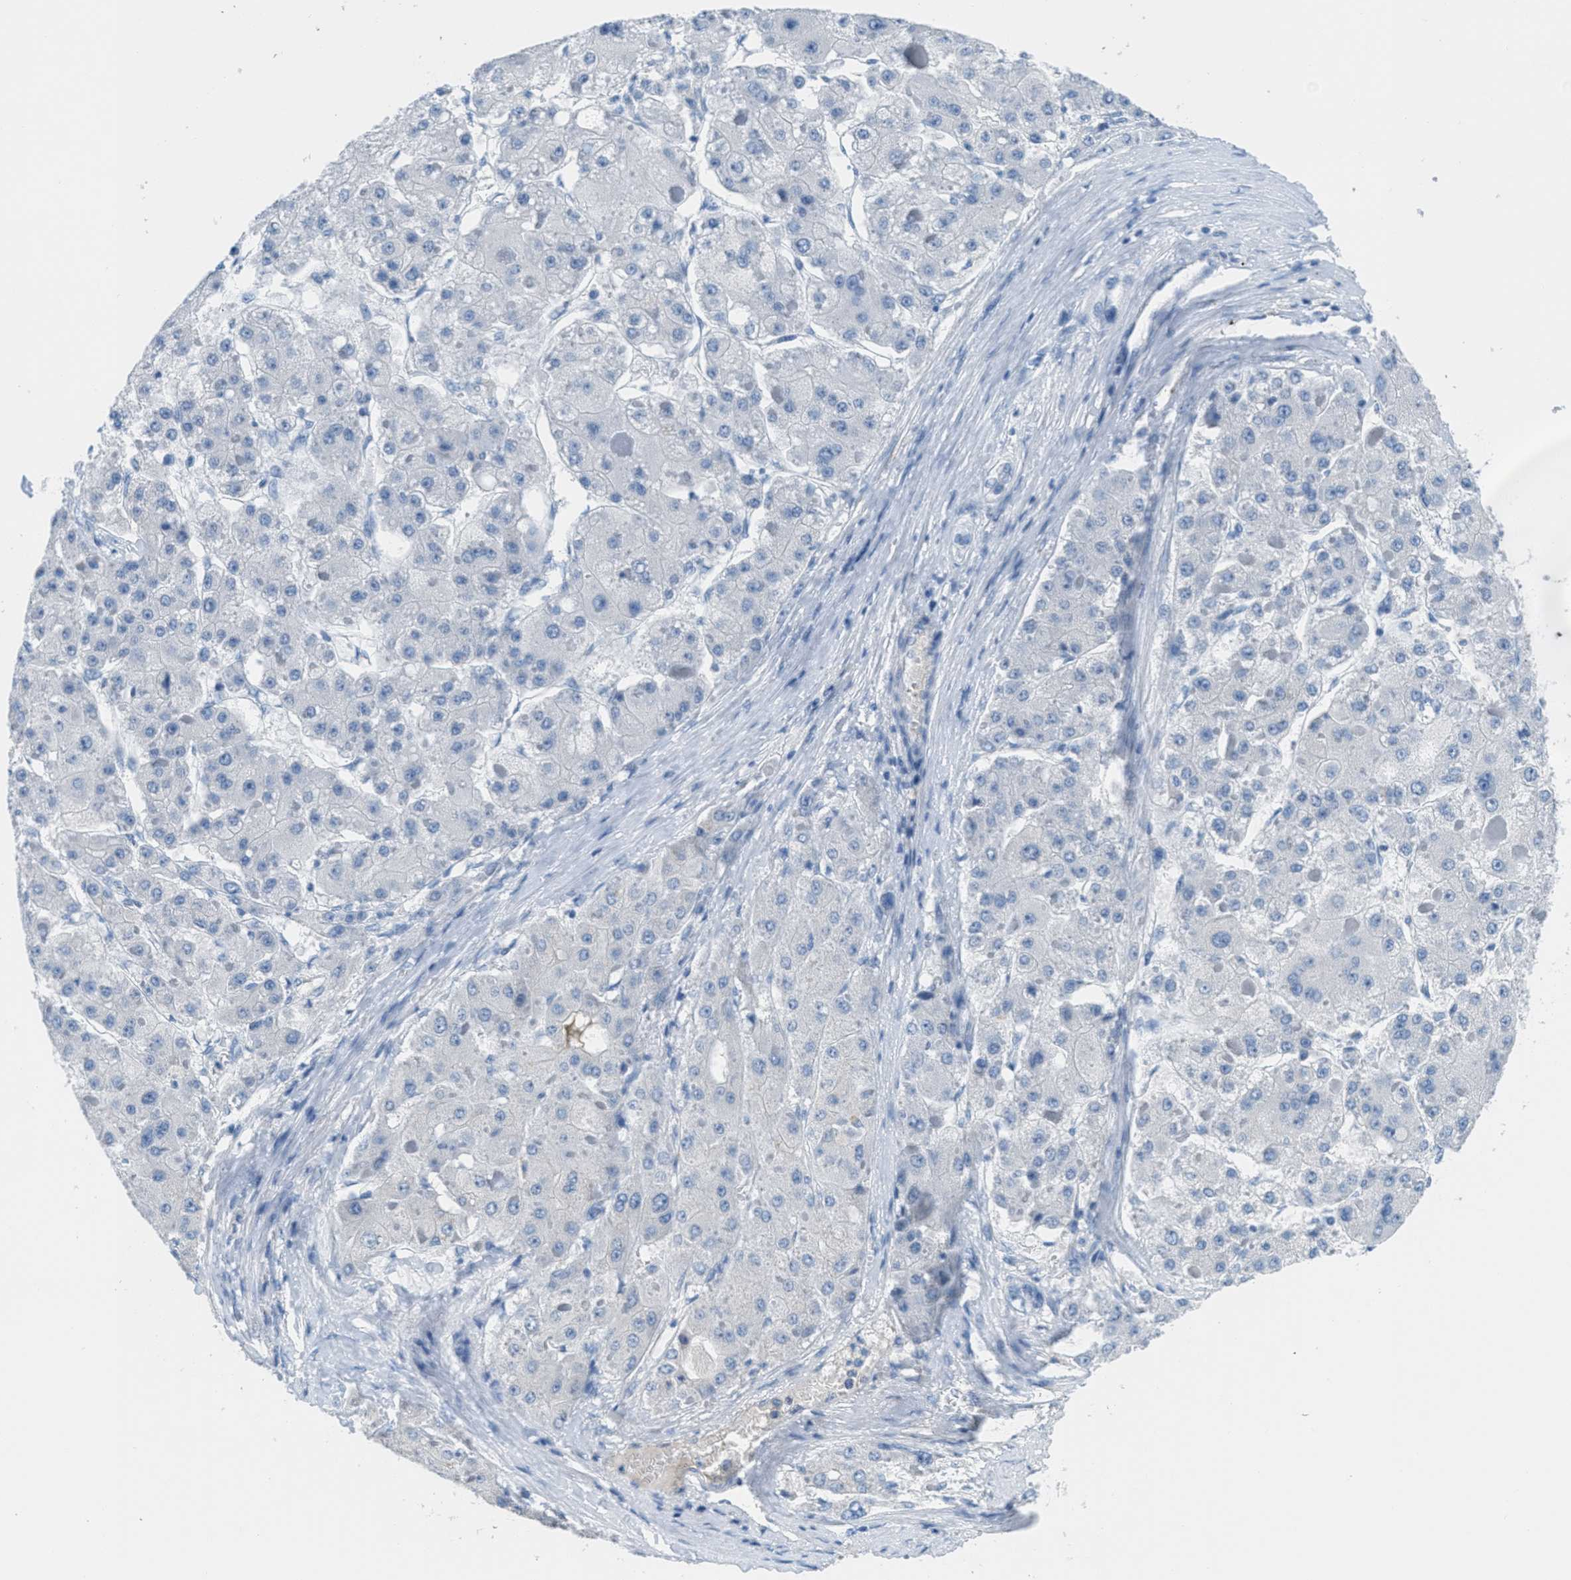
{"staining": {"intensity": "negative", "quantity": "none", "location": "none"}, "tissue": "liver cancer", "cell_type": "Tumor cells", "image_type": "cancer", "snomed": [{"axis": "morphology", "description": "Carcinoma, Hepatocellular, NOS"}, {"axis": "topography", "description": "Liver"}], "caption": "Image shows no significant protein staining in tumor cells of hepatocellular carcinoma (liver).", "gene": "MGARP", "patient": {"sex": "female", "age": 73}}